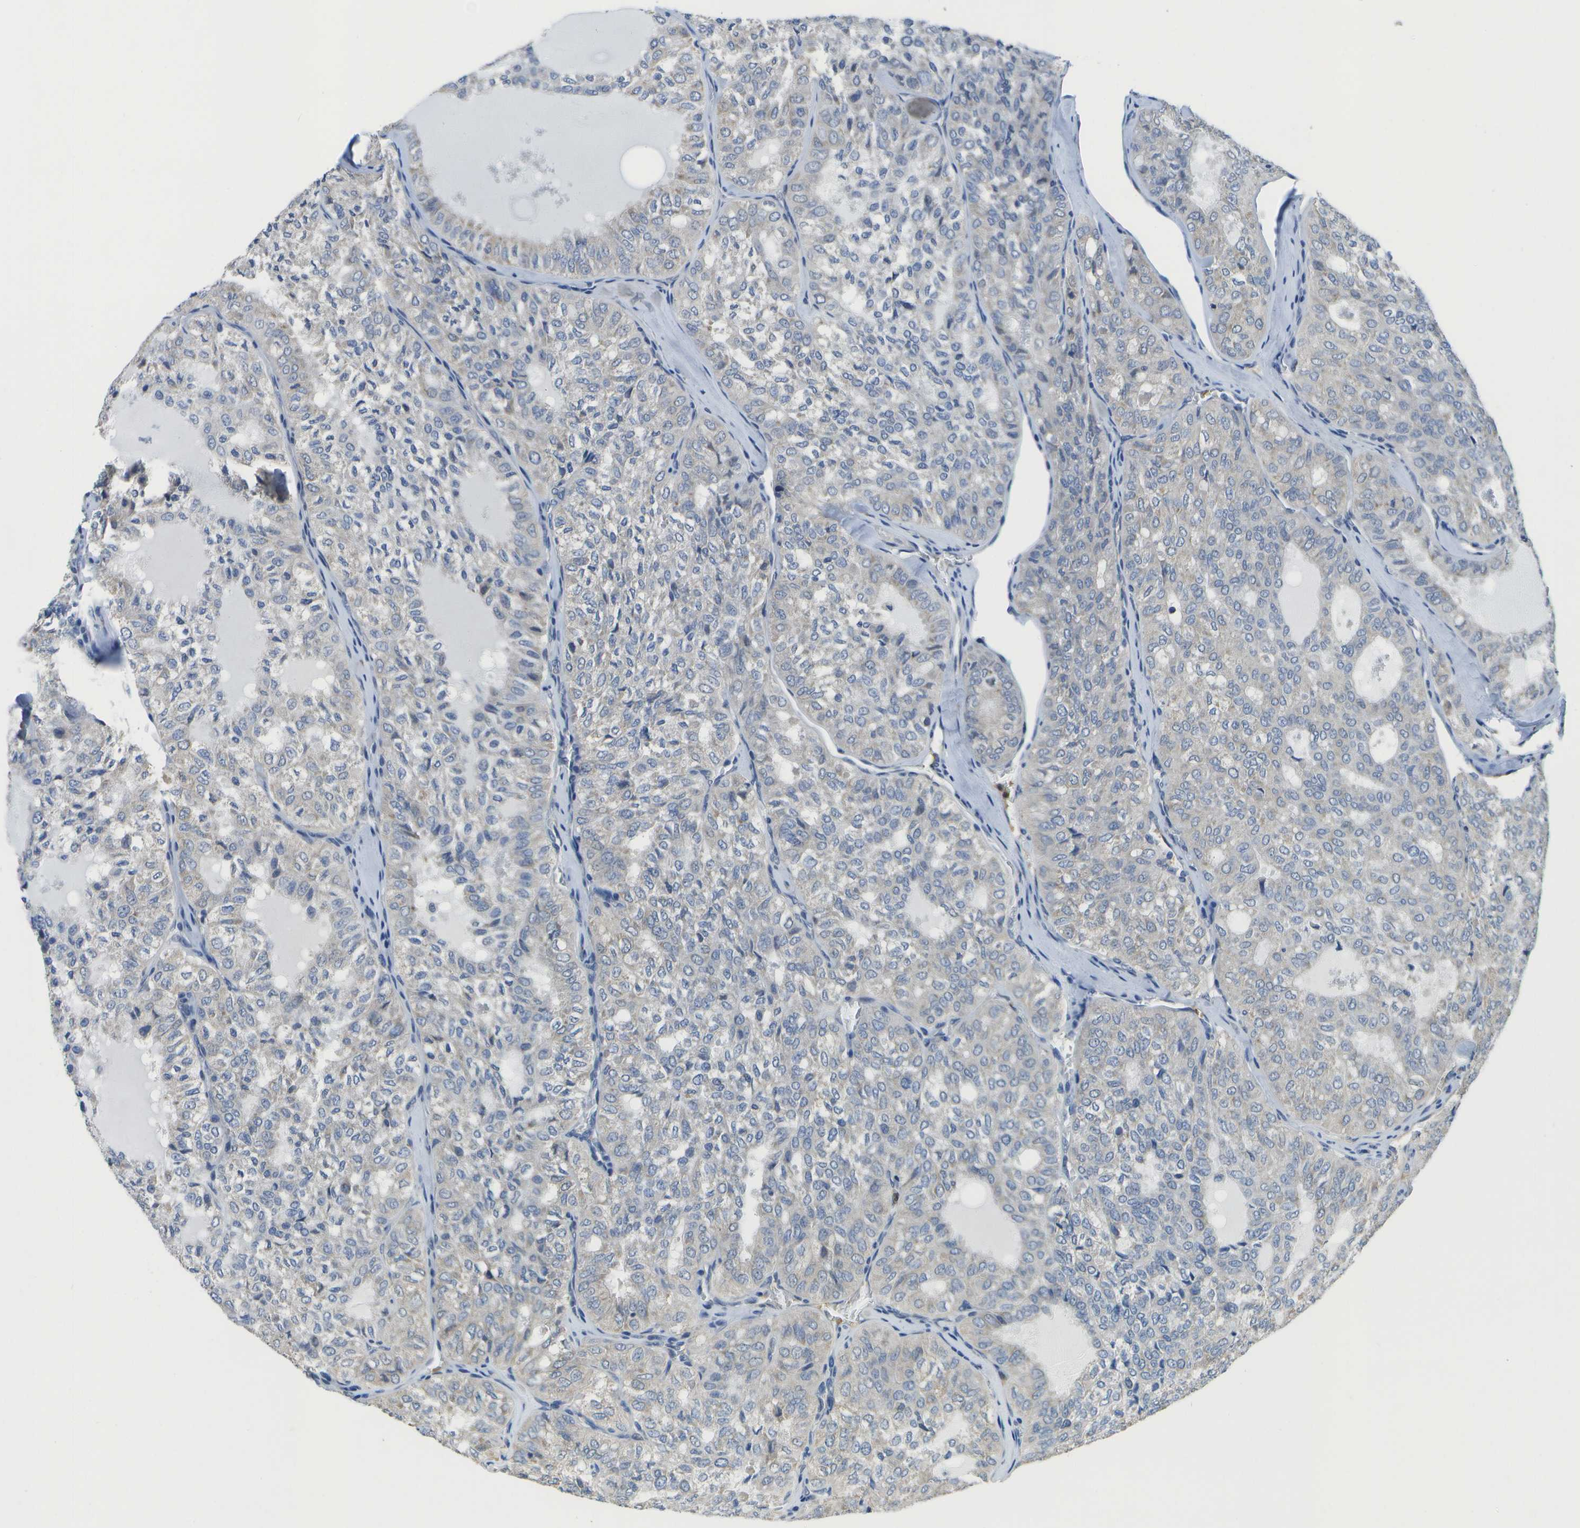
{"staining": {"intensity": "negative", "quantity": "none", "location": "none"}, "tissue": "thyroid cancer", "cell_type": "Tumor cells", "image_type": "cancer", "snomed": [{"axis": "morphology", "description": "Follicular adenoma carcinoma, NOS"}, {"axis": "topography", "description": "Thyroid gland"}], "caption": "Immunohistochemical staining of thyroid cancer shows no significant expression in tumor cells.", "gene": "DSE", "patient": {"sex": "male", "age": 75}}